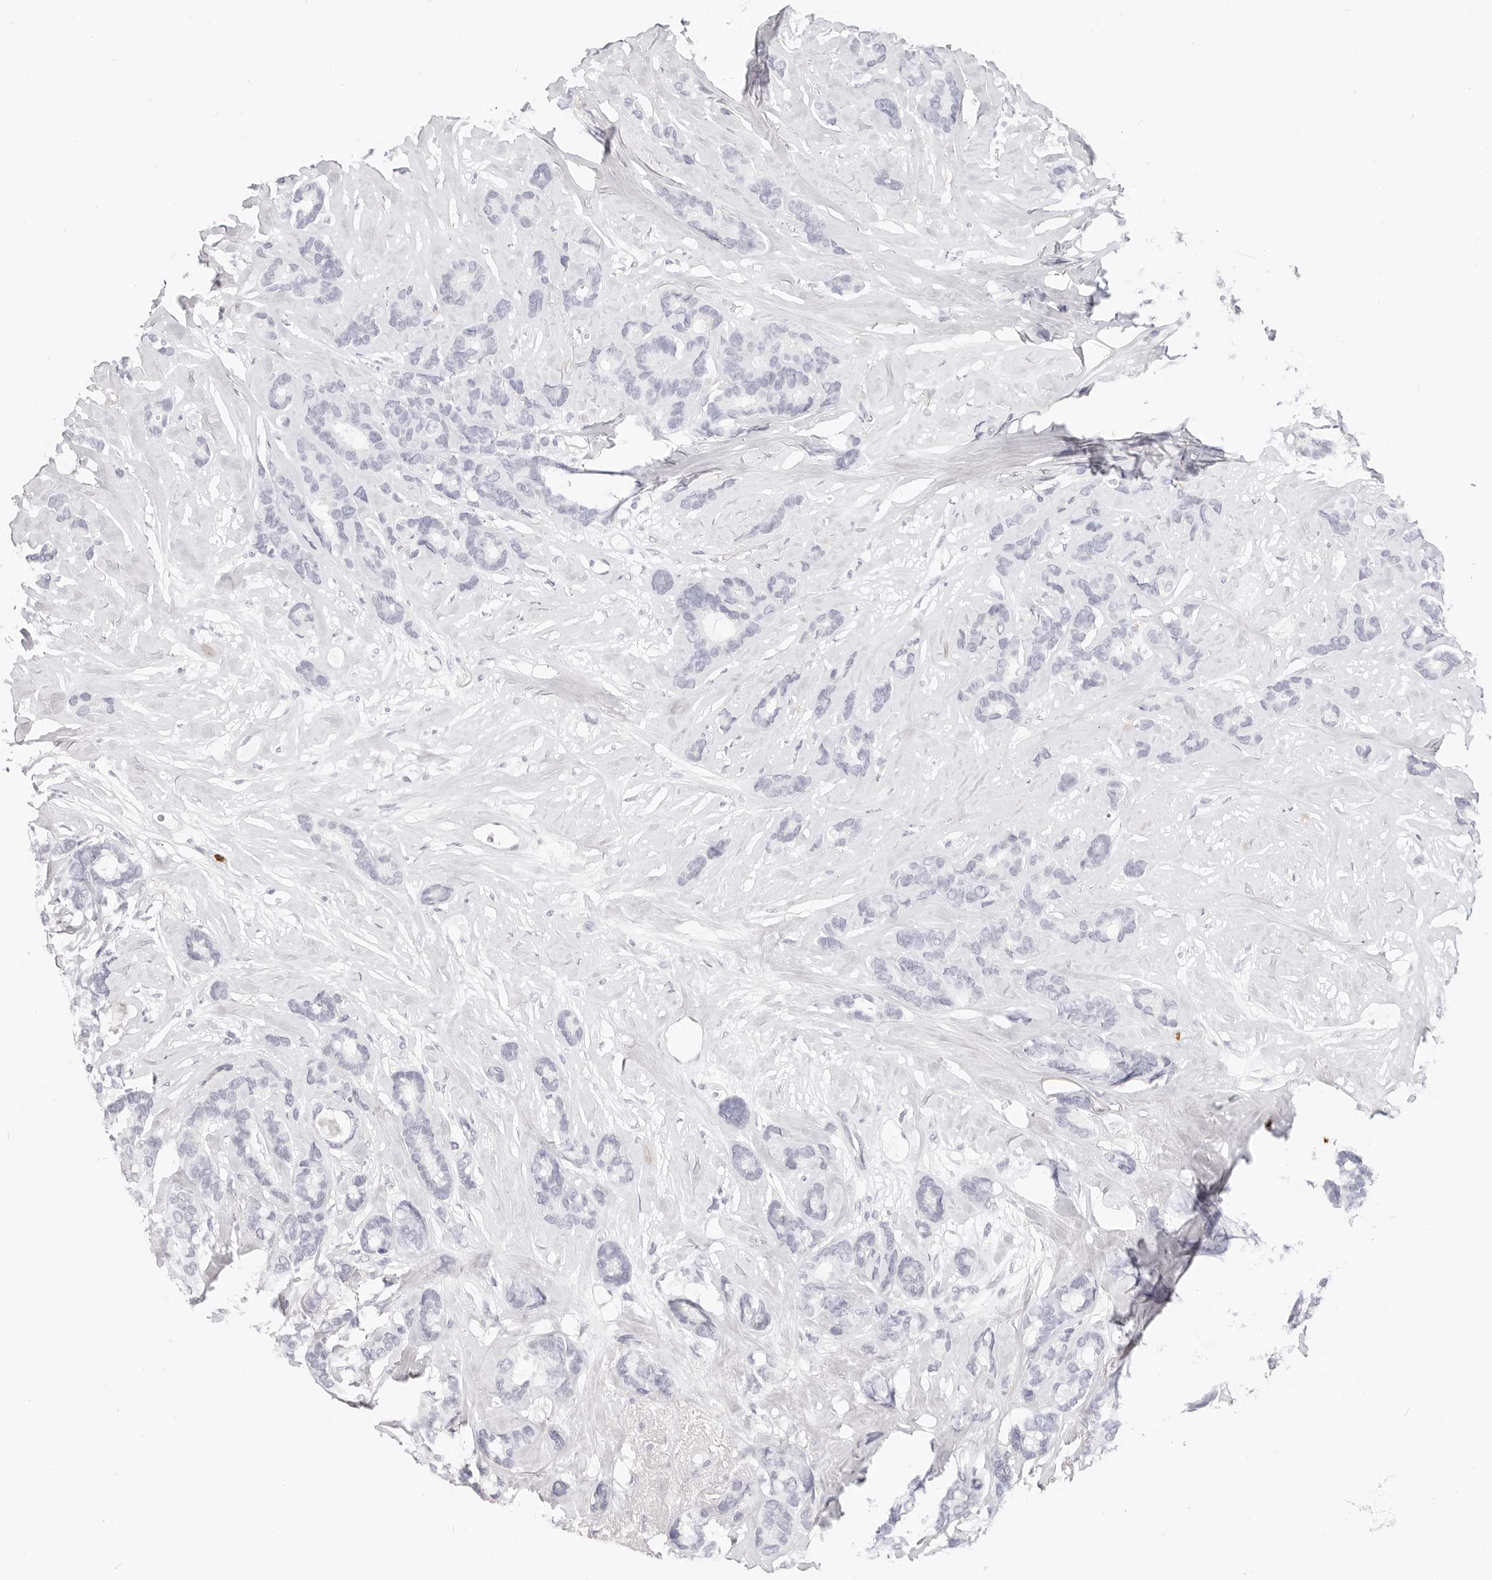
{"staining": {"intensity": "negative", "quantity": "none", "location": "none"}, "tissue": "breast cancer", "cell_type": "Tumor cells", "image_type": "cancer", "snomed": [{"axis": "morphology", "description": "Duct carcinoma"}, {"axis": "topography", "description": "Breast"}], "caption": "Invasive ductal carcinoma (breast) was stained to show a protein in brown. There is no significant expression in tumor cells.", "gene": "CAMP", "patient": {"sex": "female", "age": 87}}